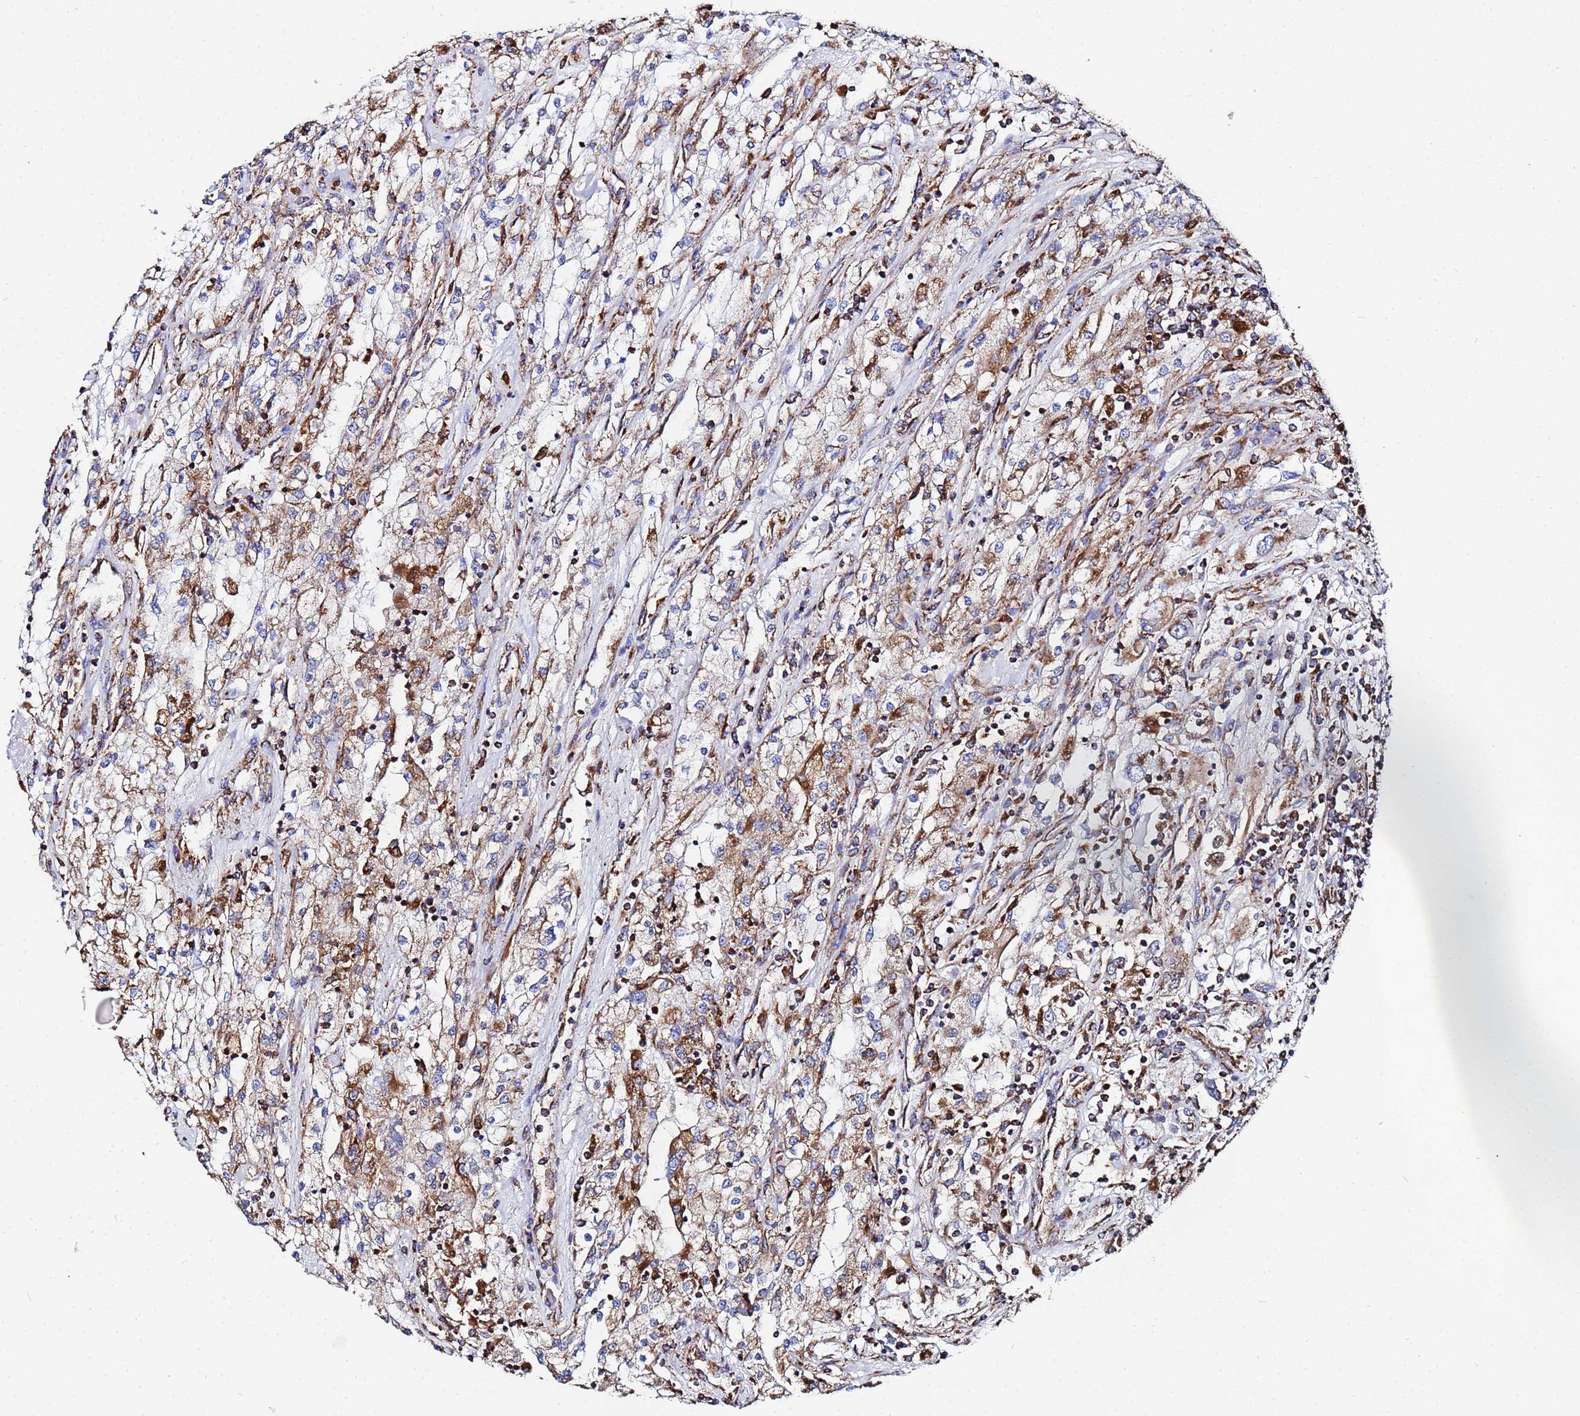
{"staining": {"intensity": "strong", "quantity": ">75%", "location": "cytoplasmic/membranous"}, "tissue": "renal cancer", "cell_type": "Tumor cells", "image_type": "cancer", "snomed": [{"axis": "morphology", "description": "Adenocarcinoma, NOS"}, {"axis": "topography", "description": "Kidney"}], "caption": "Tumor cells exhibit strong cytoplasmic/membranous expression in about >75% of cells in renal cancer.", "gene": "GLUD1", "patient": {"sex": "female", "age": 52}}